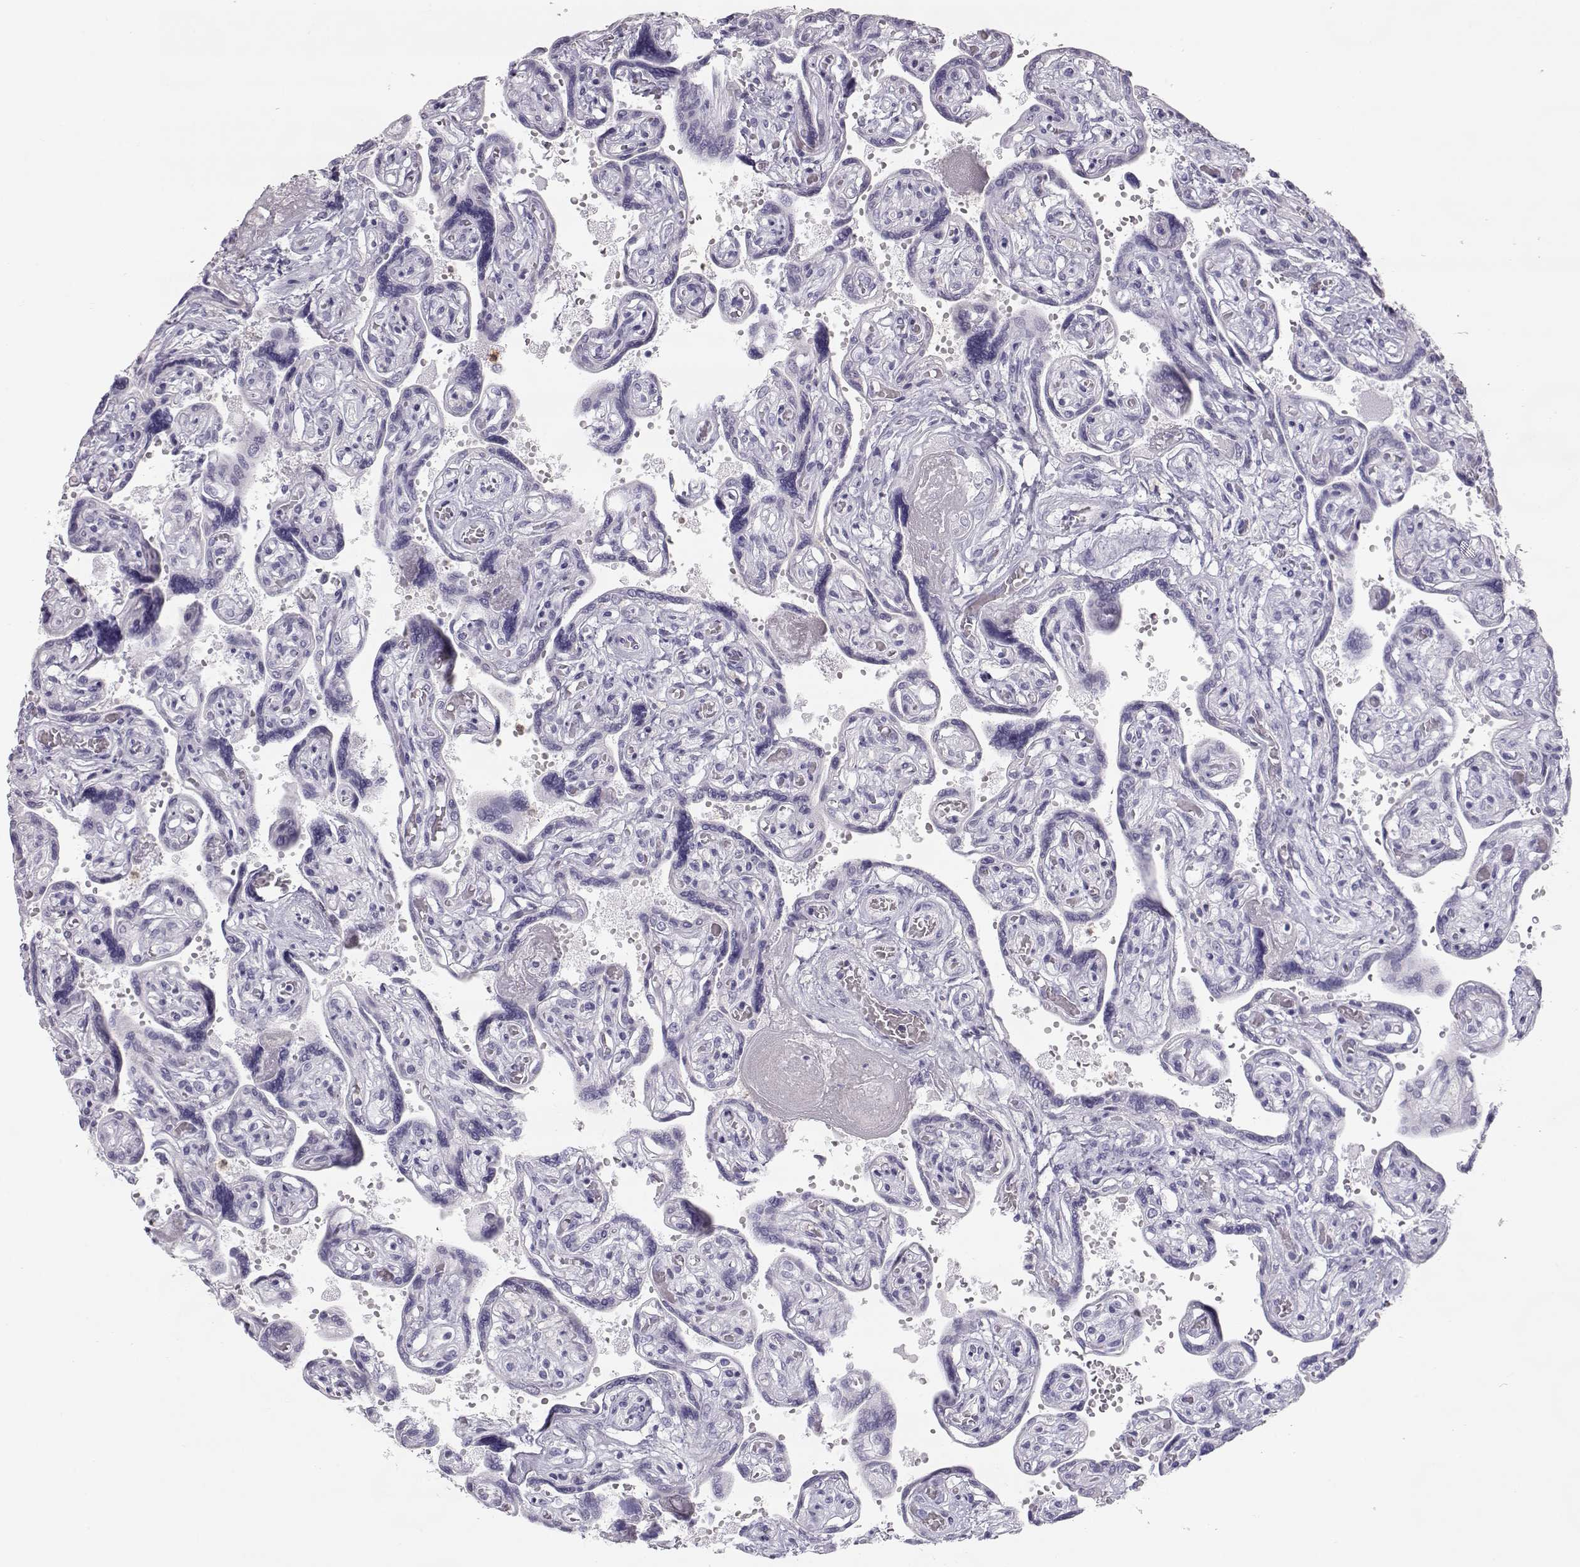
{"staining": {"intensity": "negative", "quantity": "none", "location": "none"}, "tissue": "placenta", "cell_type": "Decidual cells", "image_type": "normal", "snomed": [{"axis": "morphology", "description": "Normal tissue, NOS"}, {"axis": "topography", "description": "Placenta"}], "caption": "High power microscopy photomicrograph of an IHC photomicrograph of unremarkable placenta, revealing no significant positivity in decidual cells.", "gene": "MIP", "patient": {"sex": "female", "age": 32}}